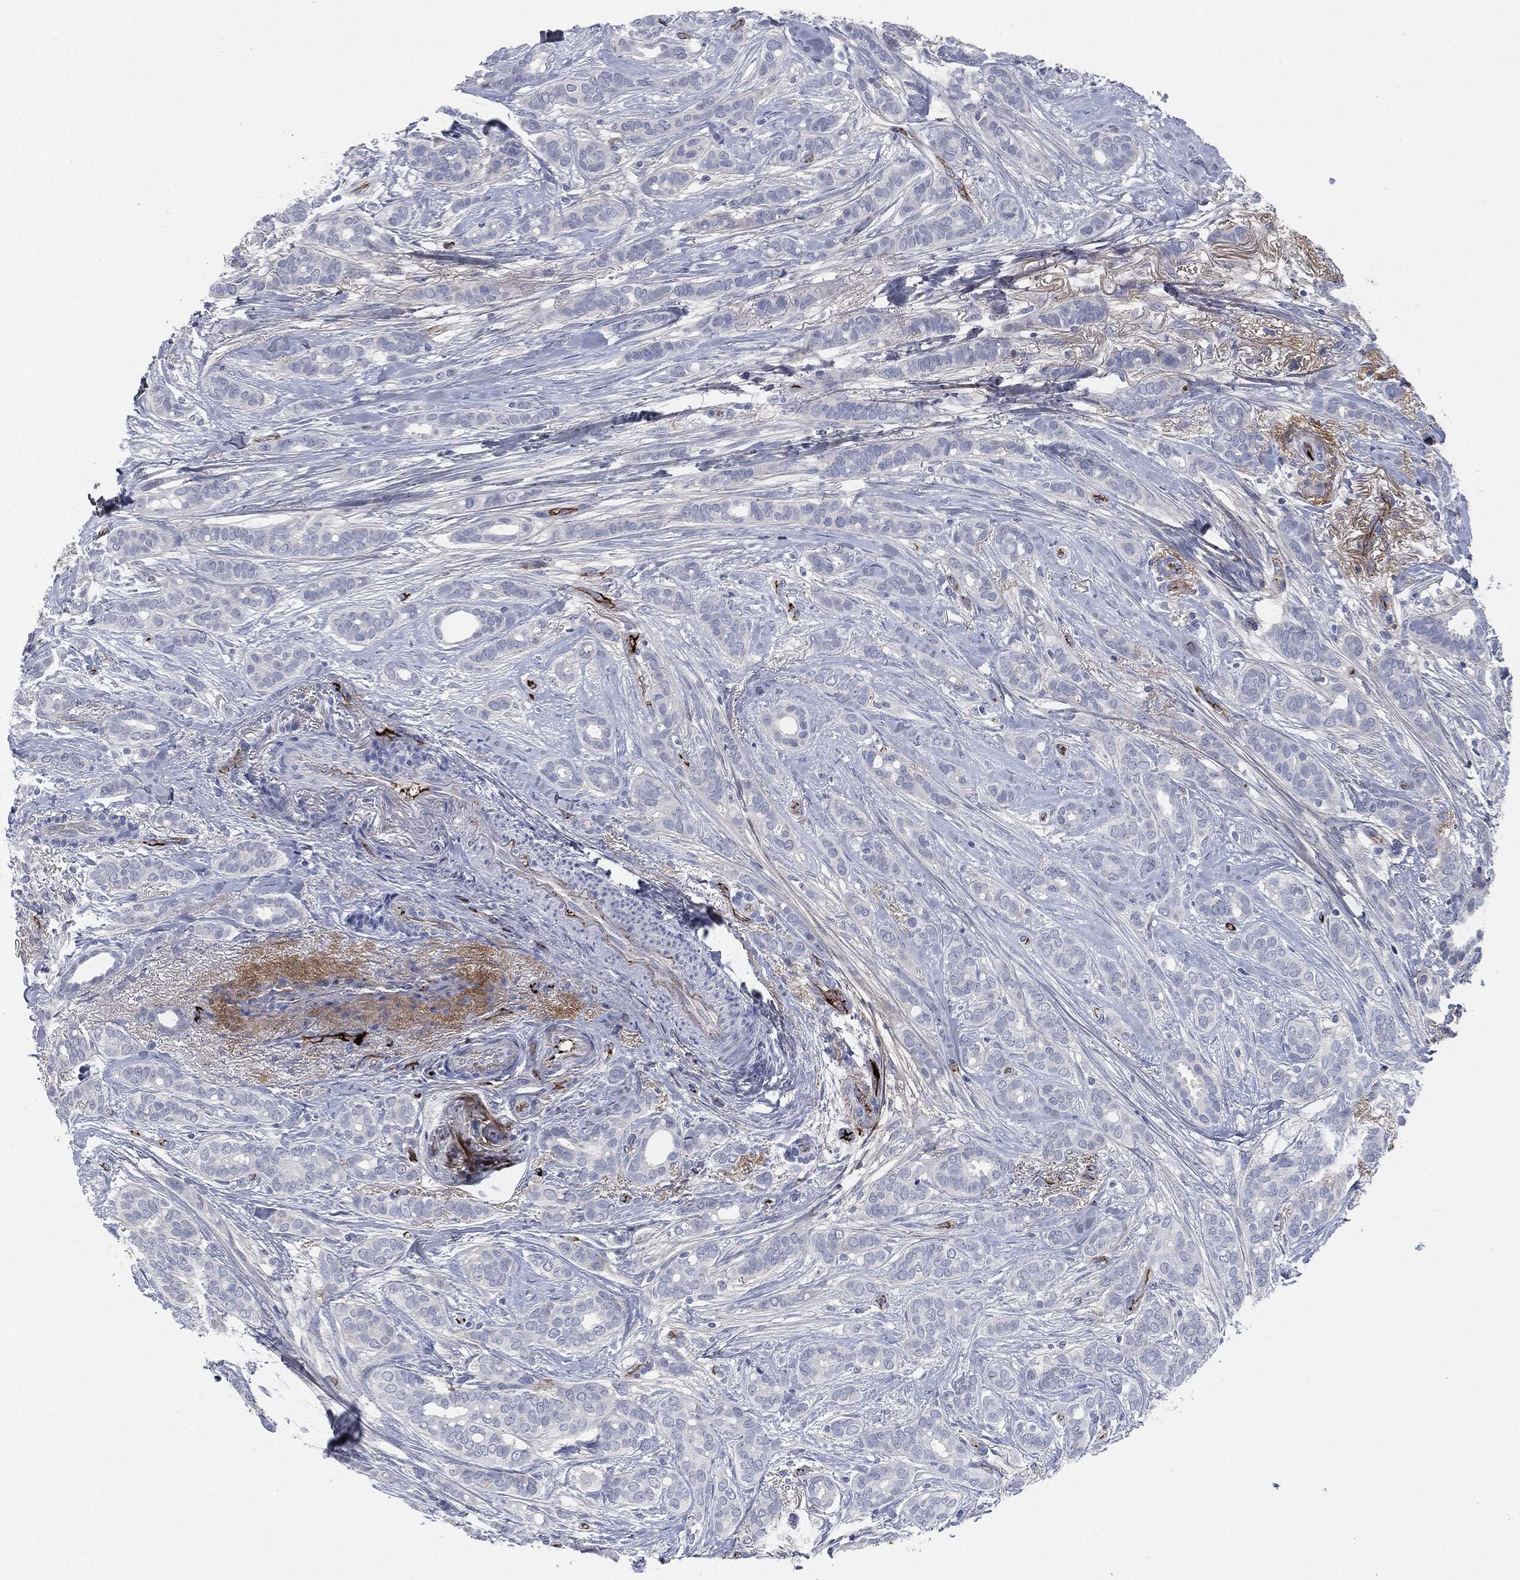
{"staining": {"intensity": "negative", "quantity": "none", "location": "none"}, "tissue": "breast cancer", "cell_type": "Tumor cells", "image_type": "cancer", "snomed": [{"axis": "morphology", "description": "Duct carcinoma"}, {"axis": "topography", "description": "Breast"}], "caption": "The image displays no significant positivity in tumor cells of invasive ductal carcinoma (breast). The staining was performed using DAB to visualize the protein expression in brown, while the nuclei were stained in blue with hematoxylin (Magnification: 20x).", "gene": "APOB", "patient": {"sex": "female", "age": 51}}